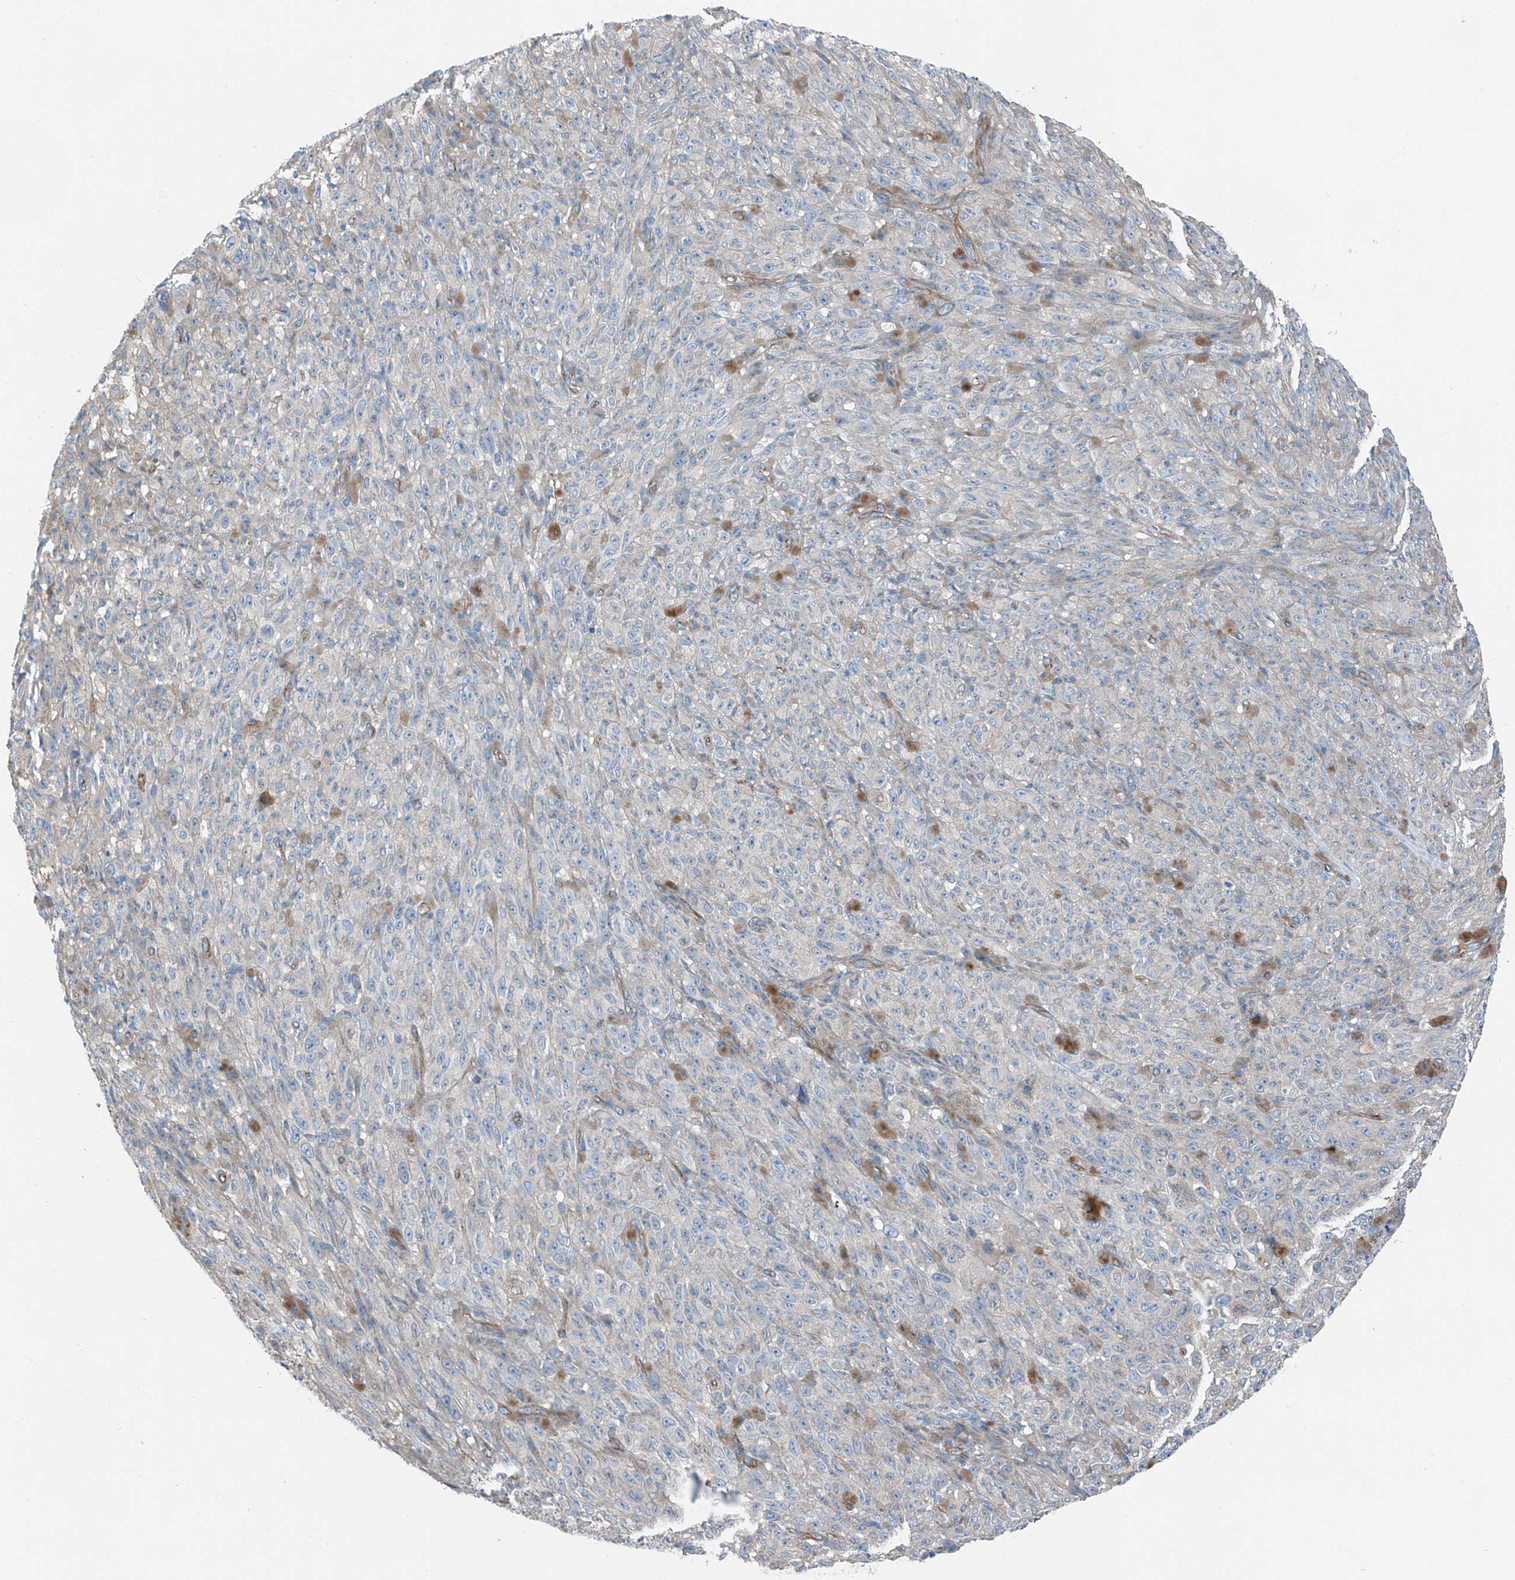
{"staining": {"intensity": "negative", "quantity": "none", "location": "none"}, "tissue": "melanoma", "cell_type": "Tumor cells", "image_type": "cancer", "snomed": [{"axis": "morphology", "description": "Malignant melanoma, NOS"}, {"axis": "topography", "description": "Skin"}], "caption": "High power microscopy histopathology image of an IHC histopathology image of malignant melanoma, revealing no significant expression in tumor cells.", "gene": "THEMIS2", "patient": {"sex": "female", "age": 82}}